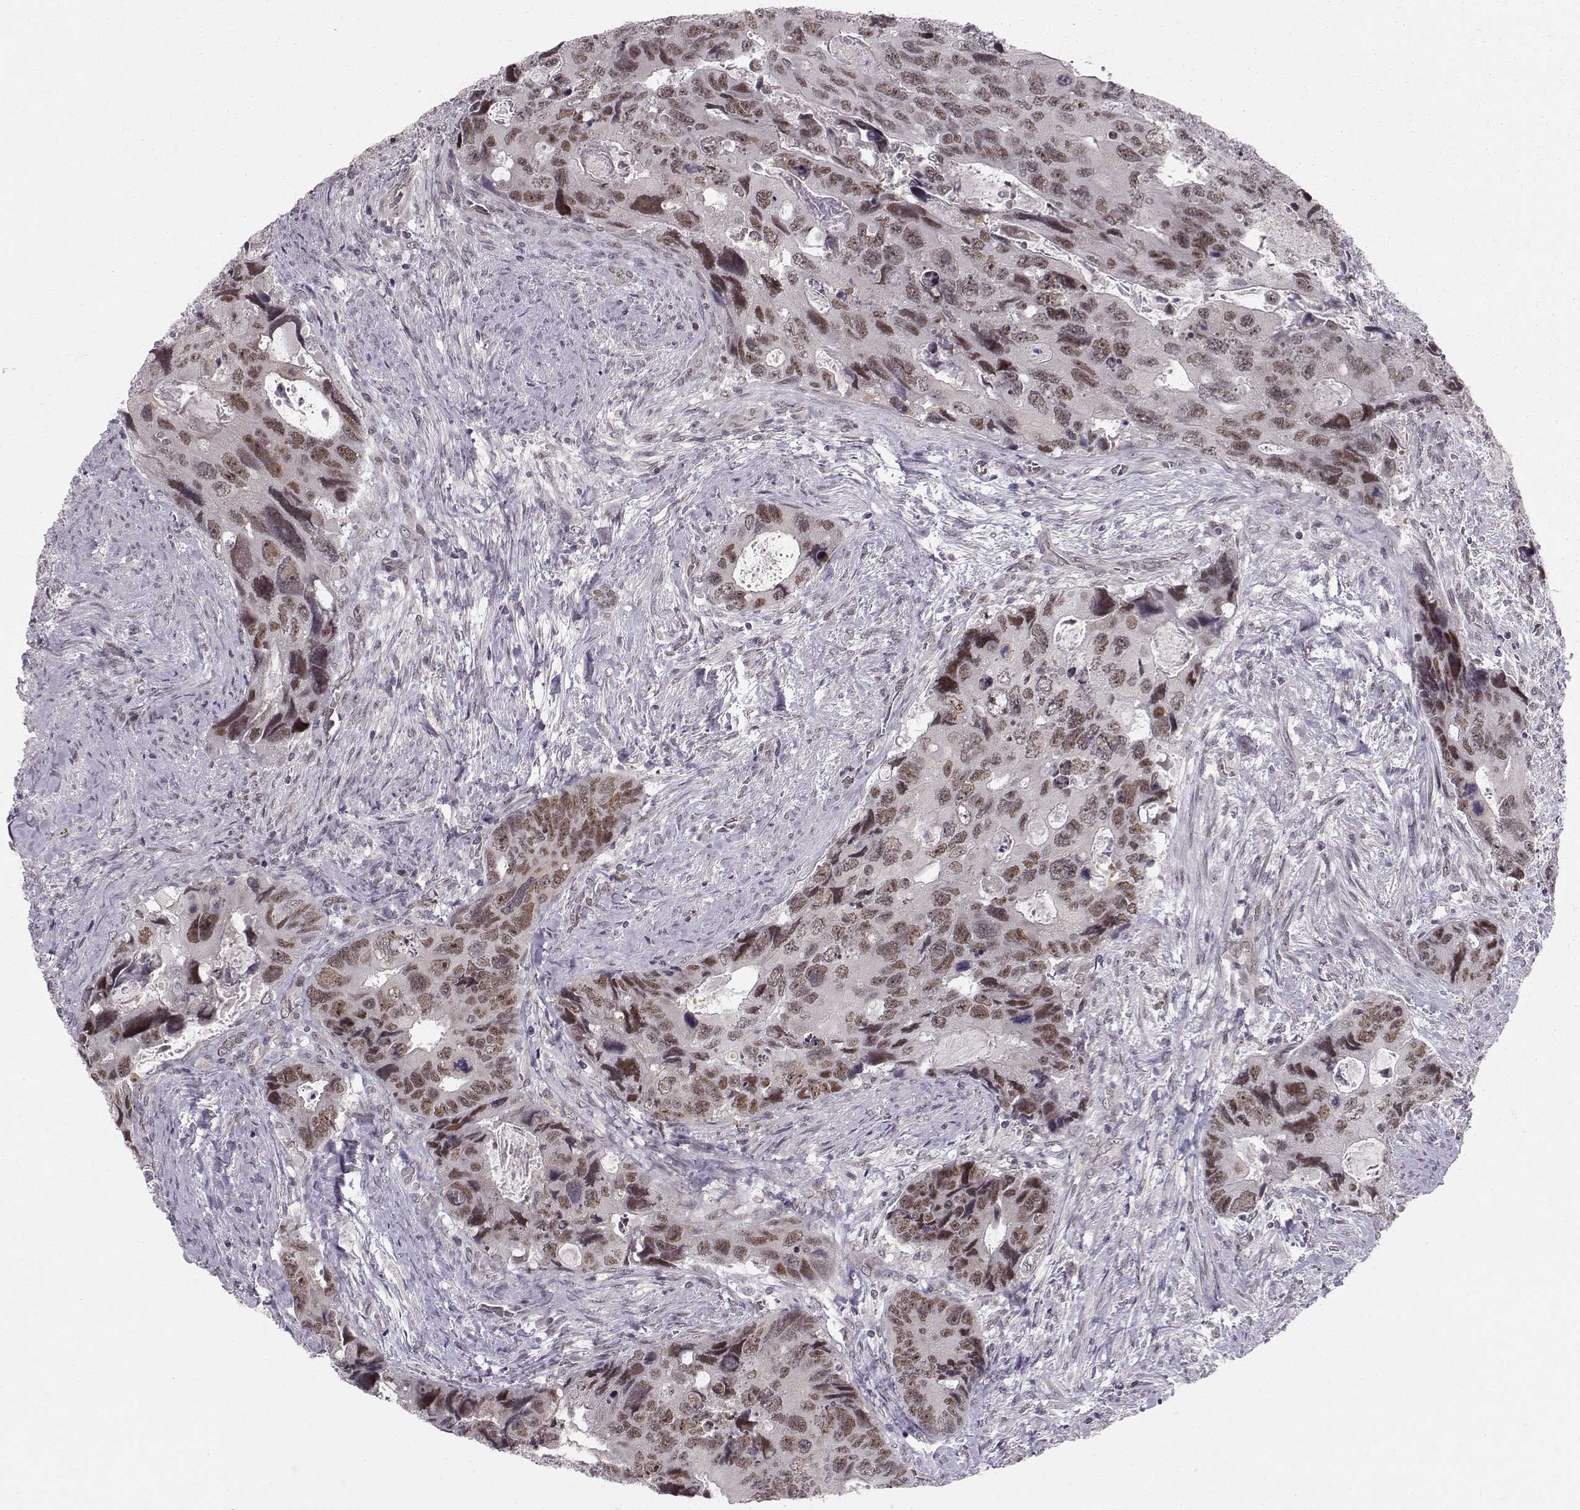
{"staining": {"intensity": "strong", "quantity": "25%-75%", "location": "nuclear"}, "tissue": "colorectal cancer", "cell_type": "Tumor cells", "image_type": "cancer", "snomed": [{"axis": "morphology", "description": "Adenocarcinoma, NOS"}, {"axis": "topography", "description": "Rectum"}], "caption": "High-magnification brightfield microscopy of adenocarcinoma (colorectal) stained with DAB (brown) and counterstained with hematoxylin (blue). tumor cells exhibit strong nuclear expression is seen in about25%-75% of cells.", "gene": "RPP38", "patient": {"sex": "male", "age": 62}}